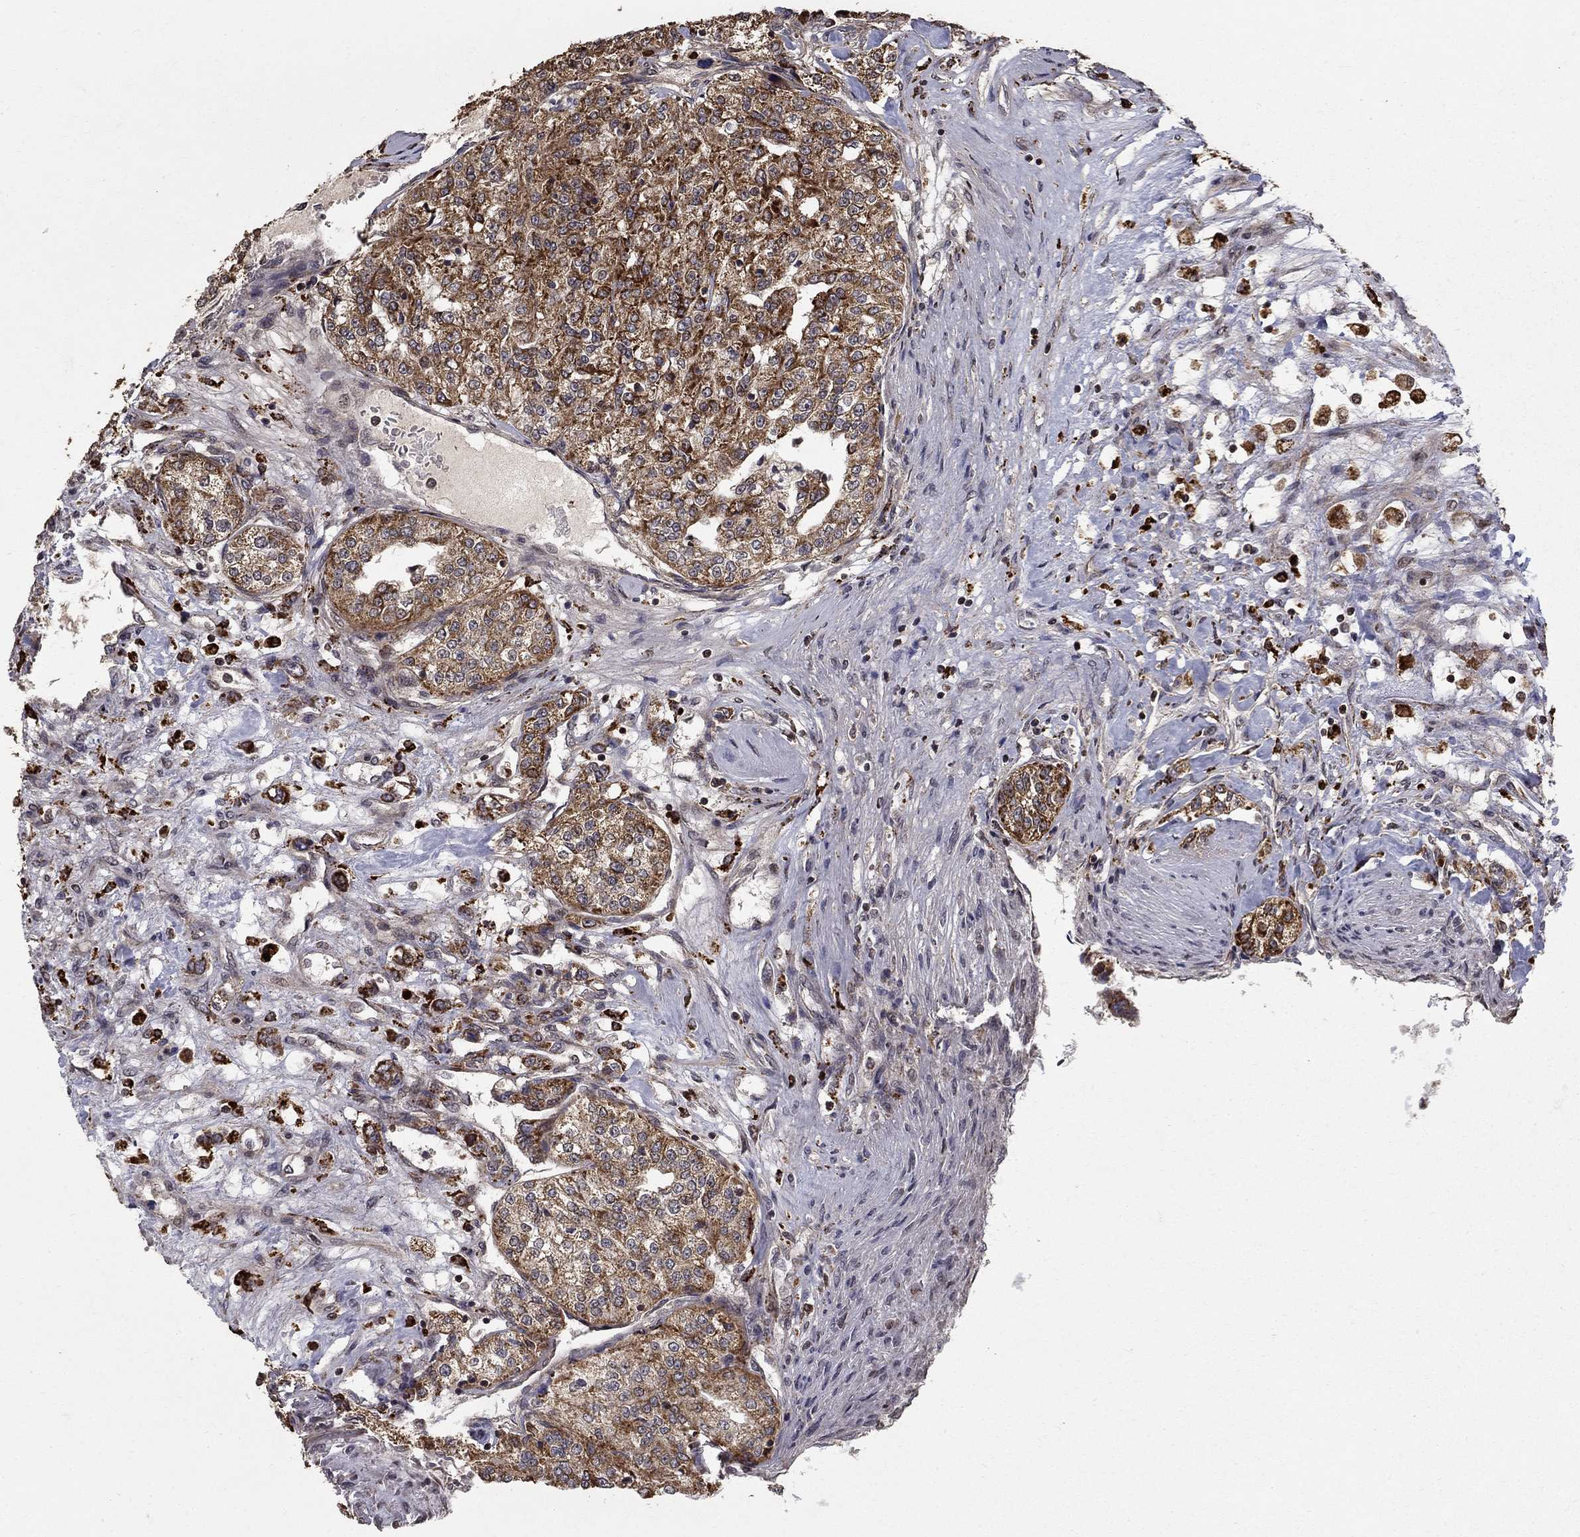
{"staining": {"intensity": "moderate", "quantity": ">75%", "location": "cytoplasmic/membranous"}, "tissue": "renal cancer", "cell_type": "Tumor cells", "image_type": "cancer", "snomed": [{"axis": "morphology", "description": "Adenocarcinoma, NOS"}, {"axis": "topography", "description": "Kidney"}], "caption": "Immunohistochemical staining of human renal adenocarcinoma exhibits medium levels of moderate cytoplasmic/membranous protein expression in approximately >75% of tumor cells.", "gene": "ACOT13", "patient": {"sex": "female", "age": 63}}